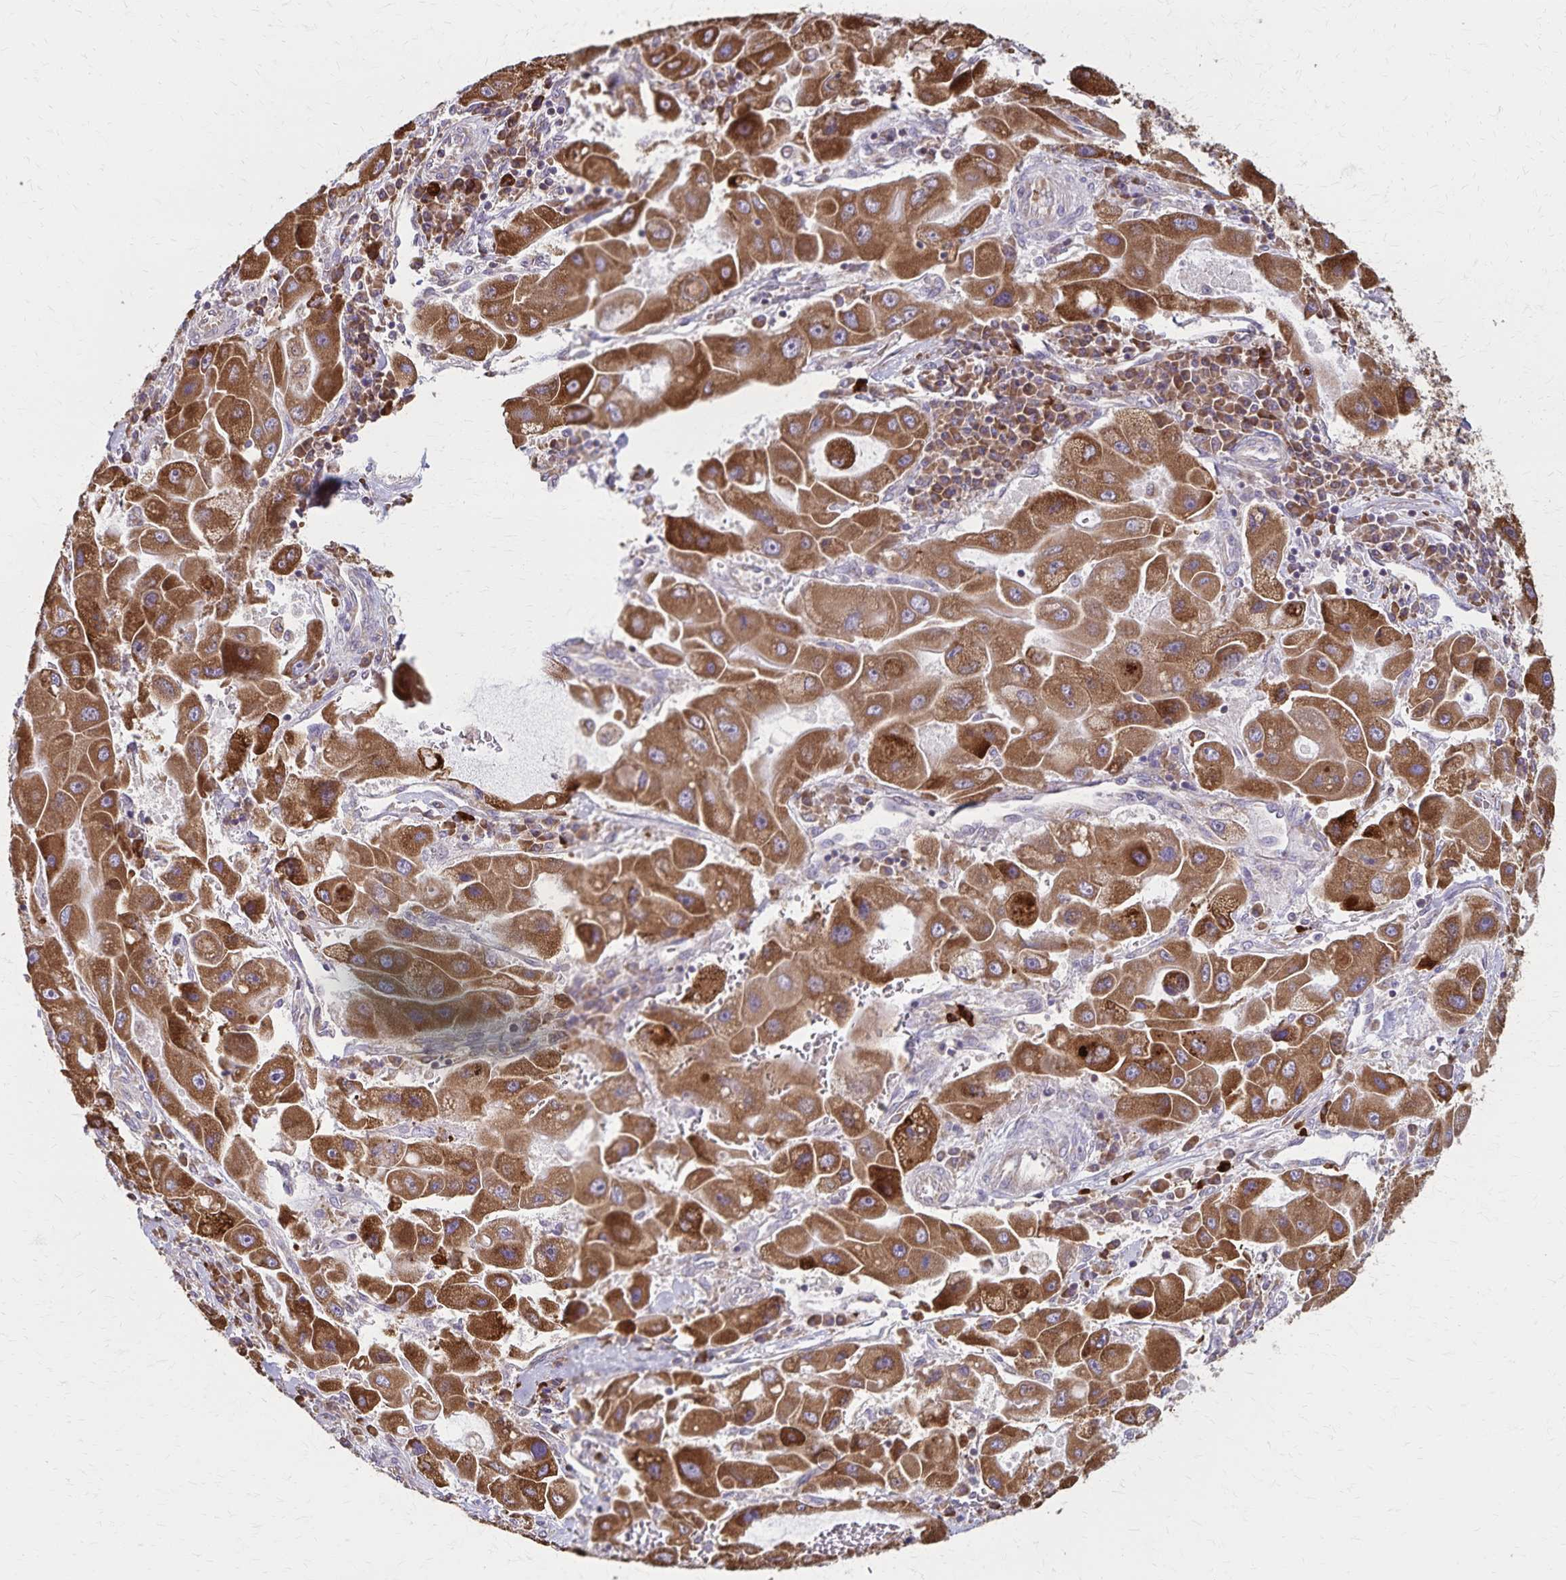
{"staining": {"intensity": "strong", "quantity": ">75%", "location": "cytoplasmic/membranous"}, "tissue": "liver cancer", "cell_type": "Tumor cells", "image_type": "cancer", "snomed": [{"axis": "morphology", "description": "Carcinoma, Hepatocellular, NOS"}, {"axis": "topography", "description": "Liver"}], "caption": "Immunohistochemical staining of human liver hepatocellular carcinoma displays high levels of strong cytoplasmic/membranous staining in approximately >75% of tumor cells.", "gene": "RNF10", "patient": {"sex": "male", "age": 24}}